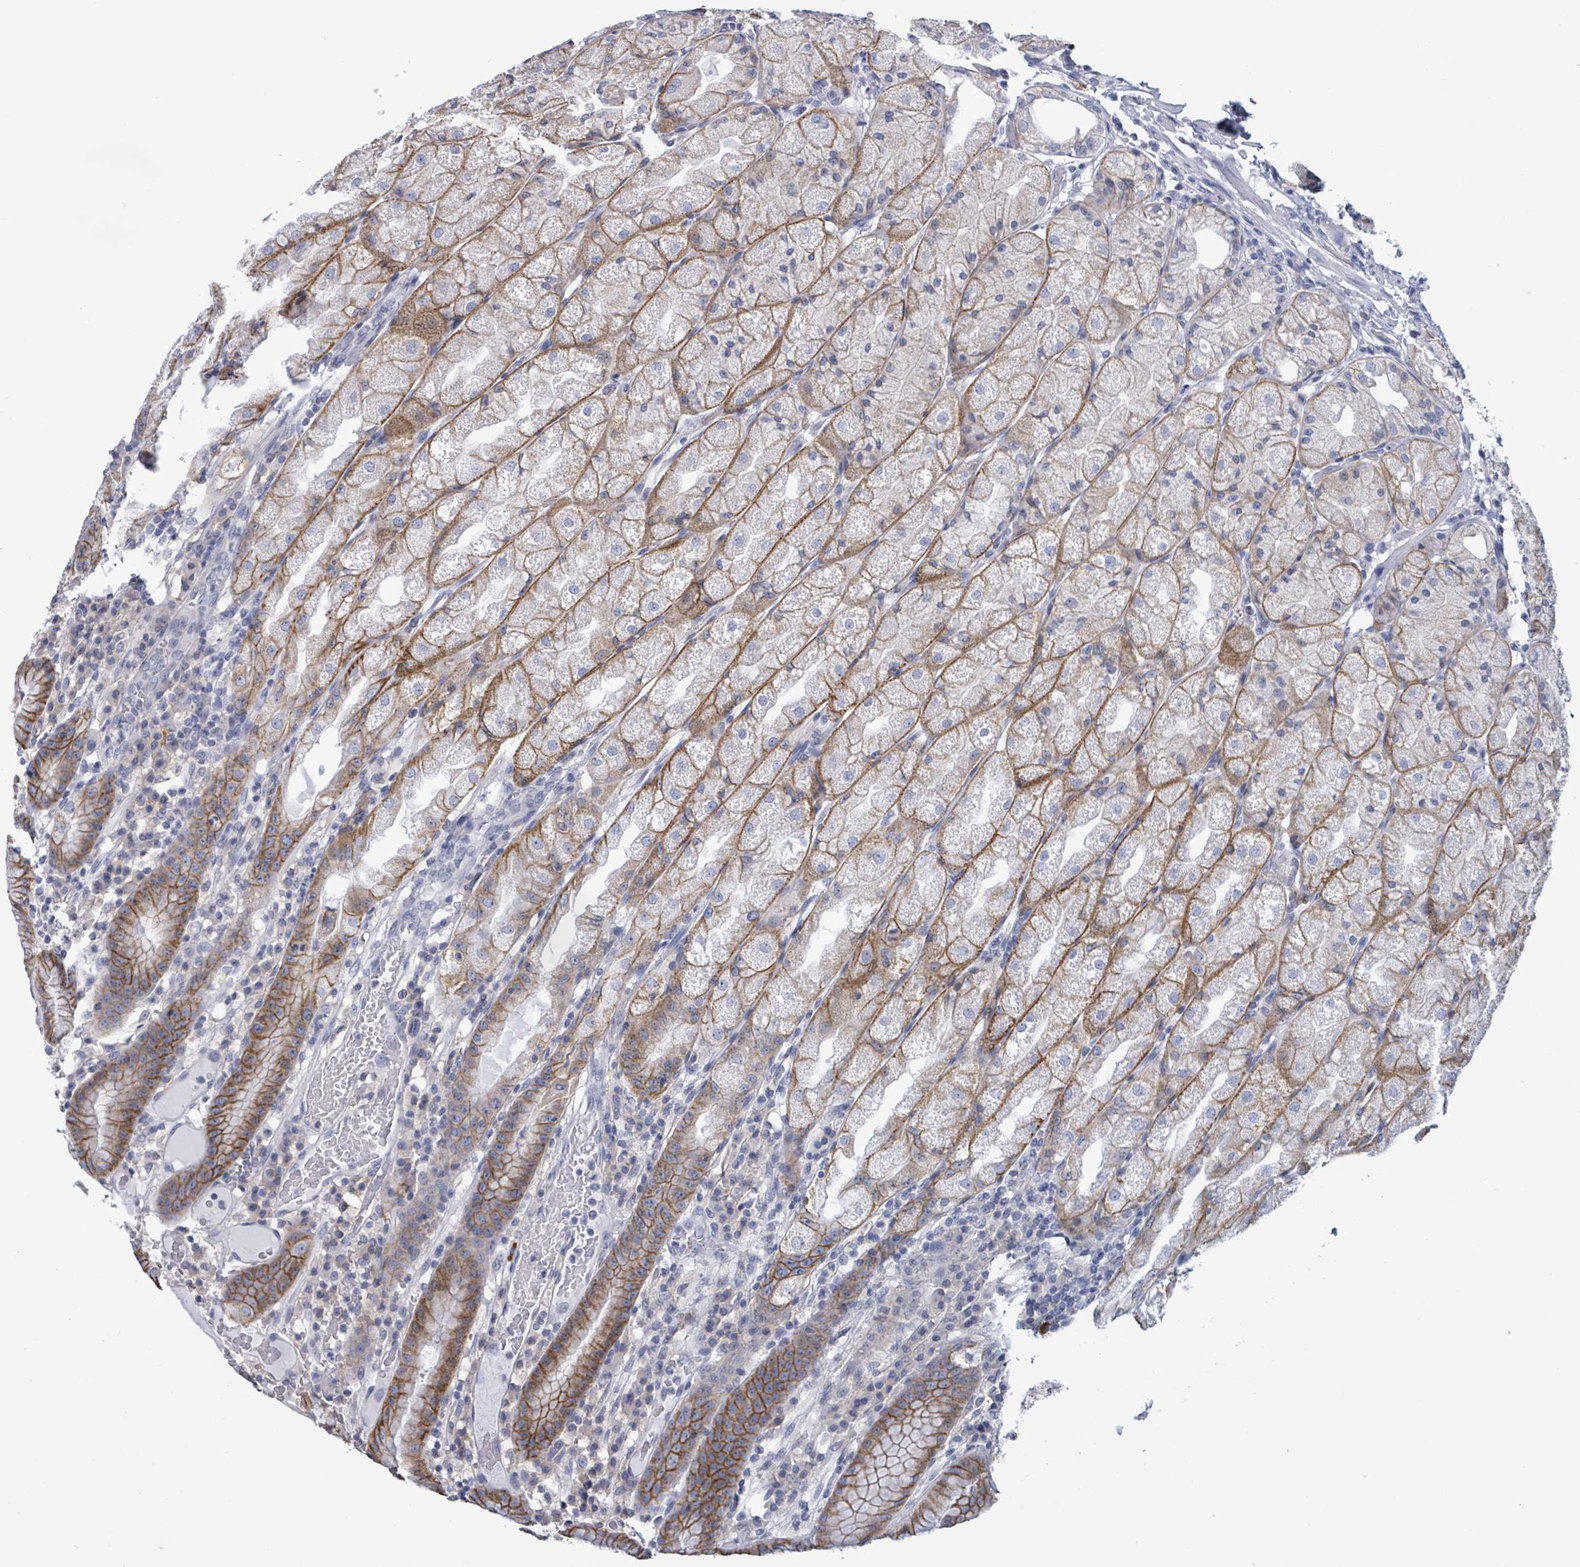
{"staining": {"intensity": "moderate", "quantity": ">75%", "location": "cytoplasmic/membranous"}, "tissue": "stomach", "cell_type": "Glandular cells", "image_type": "normal", "snomed": [{"axis": "morphology", "description": "Normal tissue, NOS"}, {"axis": "topography", "description": "Stomach, upper"}], "caption": "Protein expression by immunohistochemistry (IHC) shows moderate cytoplasmic/membranous staining in about >75% of glandular cells in benign stomach.", "gene": "BSG", "patient": {"sex": "male", "age": 52}}